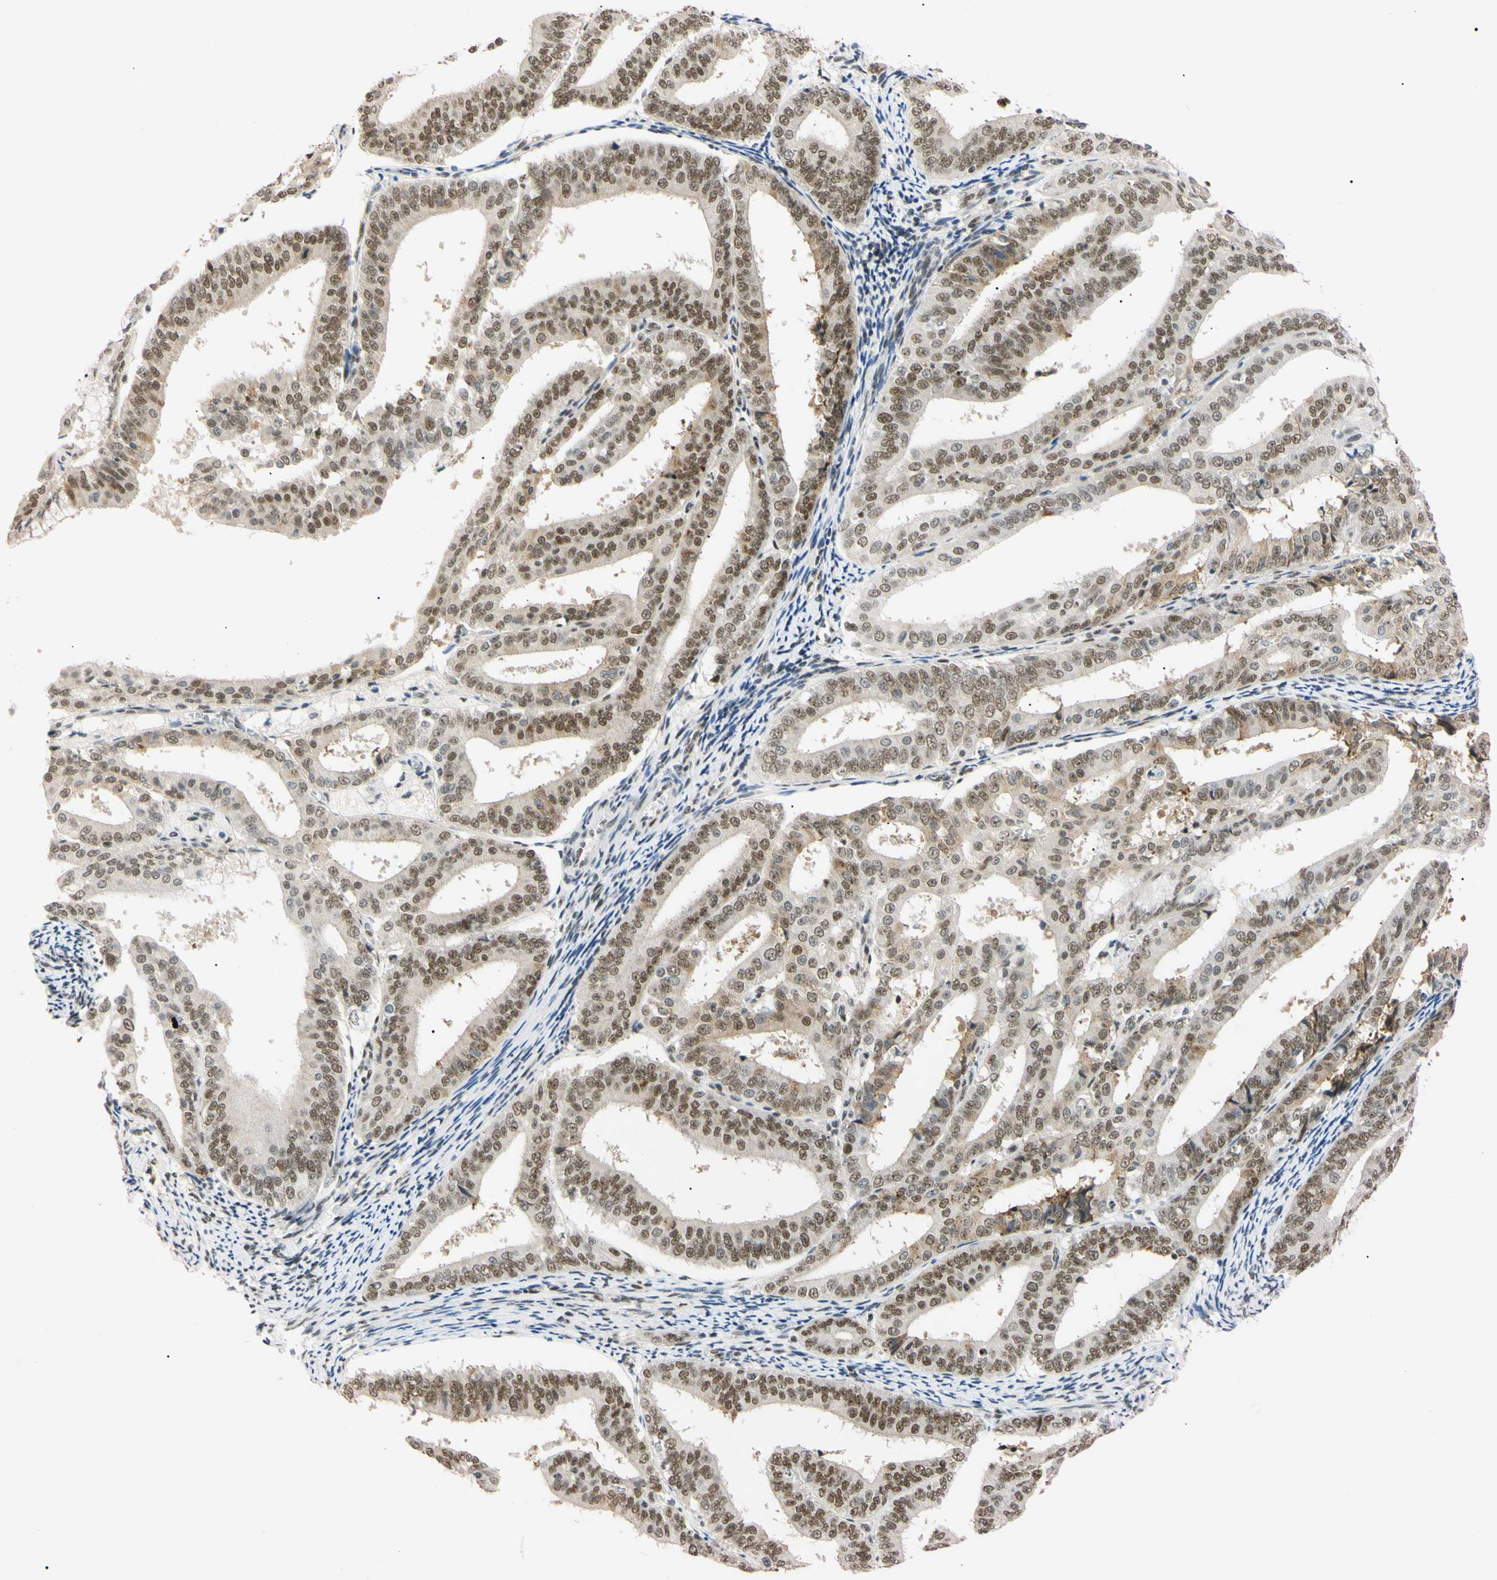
{"staining": {"intensity": "moderate", "quantity": ">75%", "location": "nuclear"}, "tissue": "endometrial cancer", "cell_type": "Tumor cells", "image_type": "cancer", "snomed": [{"axis": "morphology", "description": "Adenocarcinoma, NOS"}, {"axis": "topography", "description": "Endometrium"}], "caption": "This is a photomicrograph of immunohistochemistry staining of endometrial cancer, which shows moderate positivity in the nuclear of tumor cells.", "gene": "ZNF134", "patient": {"sex": "female", "age": 63}}